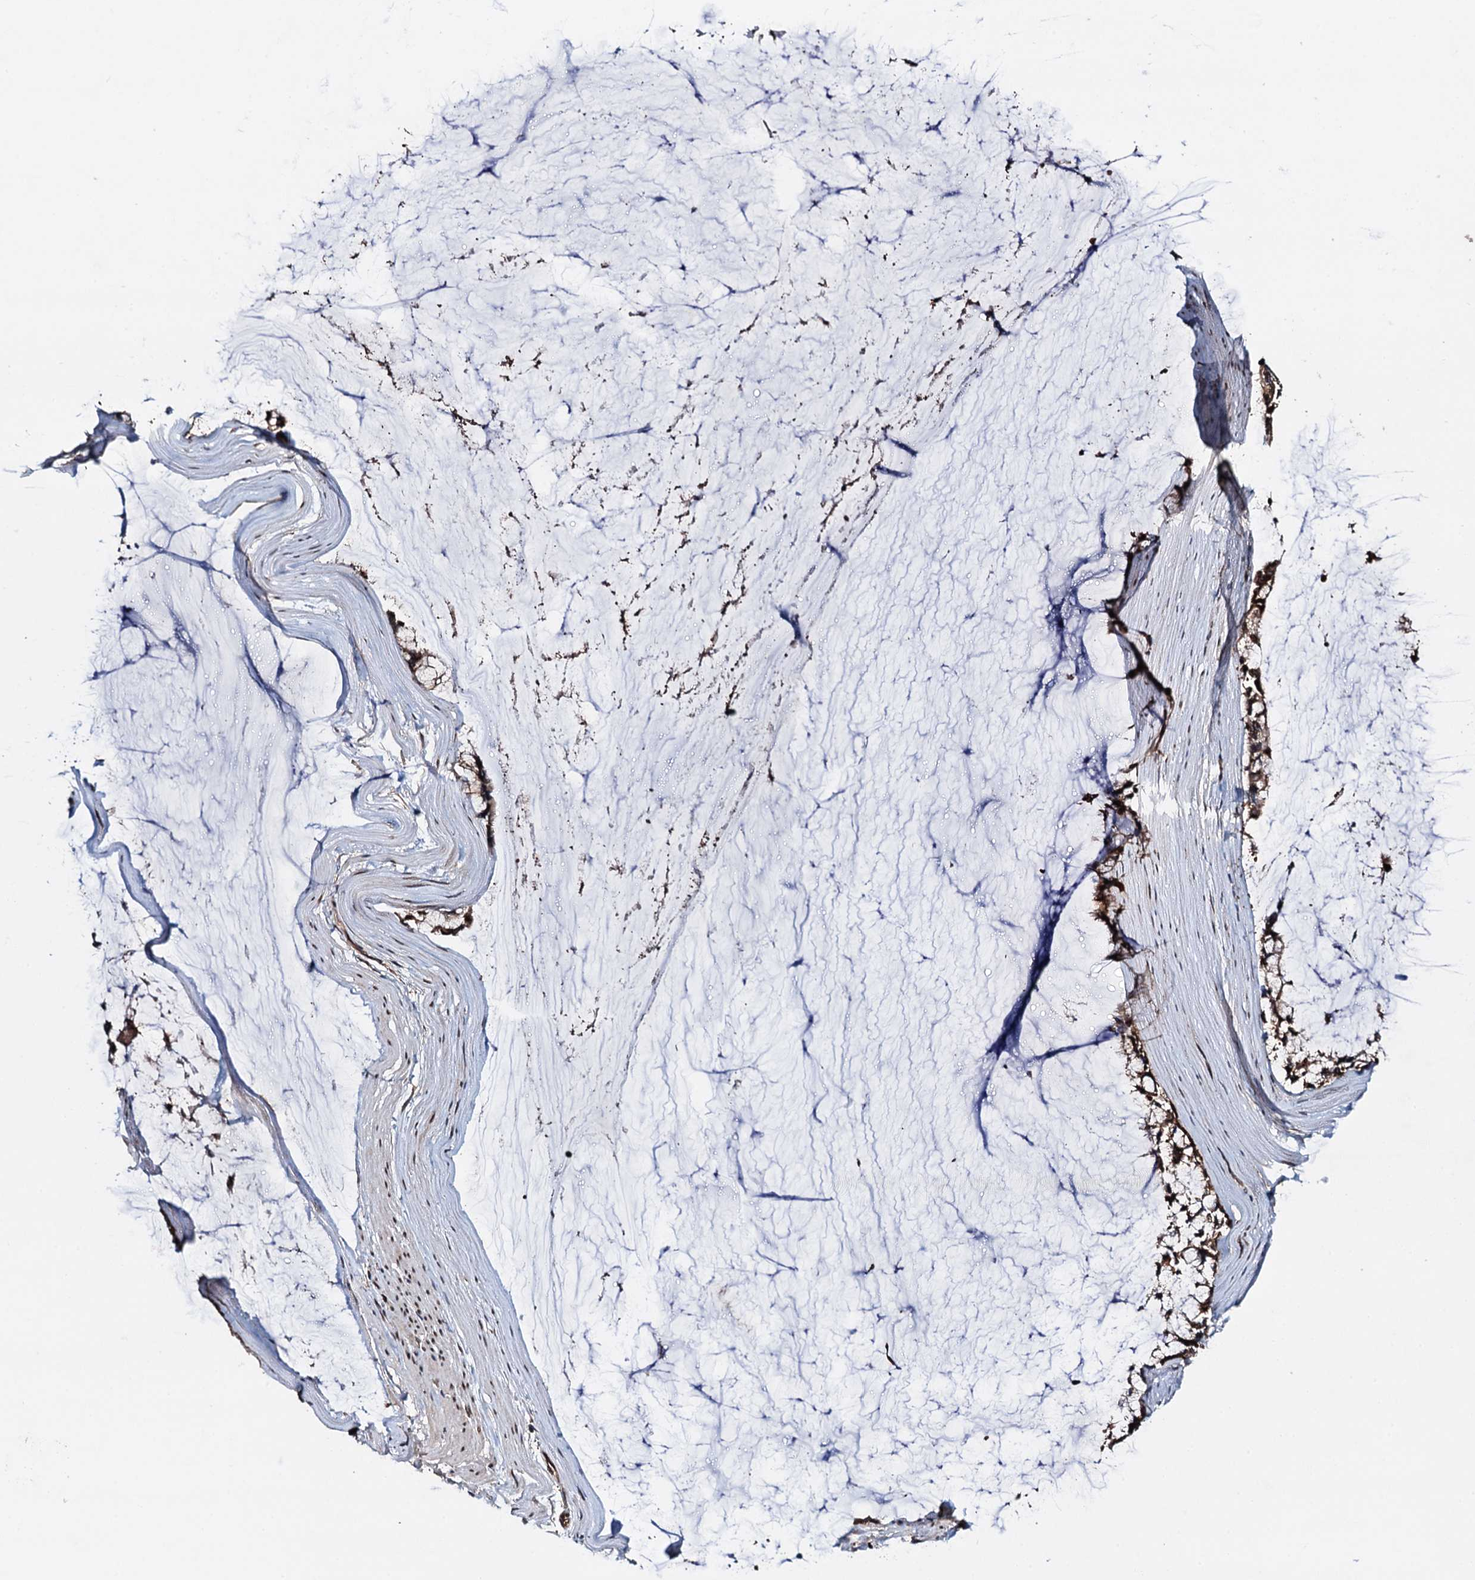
{"staining": {"intensity": "moderate", "quantity": ">75%", "location": "cytoplasmic/membranous"}, "tissue": "ovarian cancer", "cell_type": "Tumor cells", "image_type": "cancer", "snomed": [{"axis": "morphology", "description": "Cystadenocarcinoma, mucinous, NOS"}, {"axis": "topography", "description": "Ovary"}], "caption": "Tumor cells show moderate cytoplasmic/membranous expression in about >75% of cells in ovarian cancer (mucinous cystadenocarcinoma). Immunohistochemistry stains the protein of interest in brown and the nuclei are stained blue.", "gene": "RHOBTB1", "patient": {"sex": "female", "age": 39}}